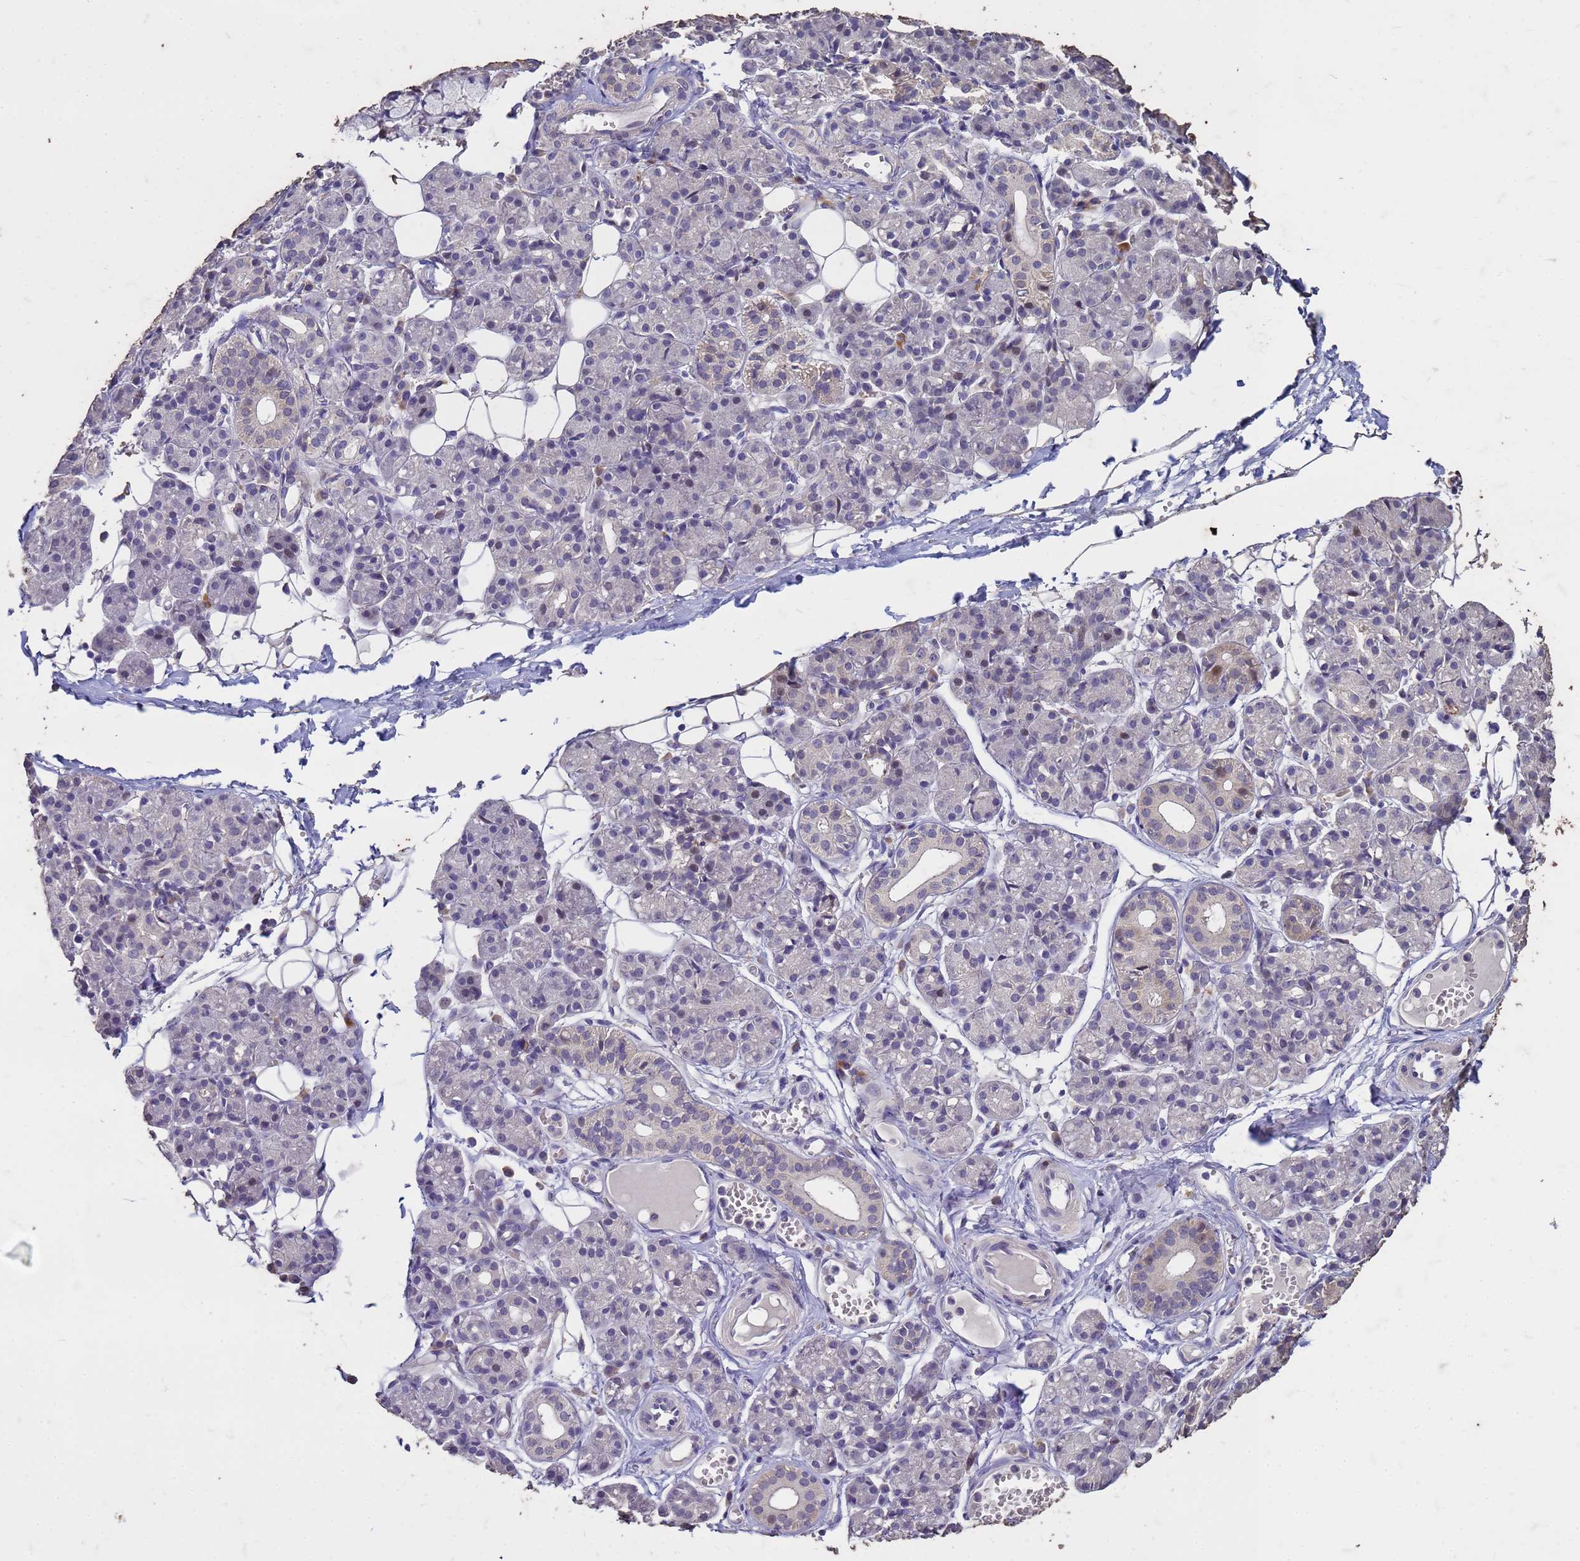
{"staining": {"intensity": "negative", "quantity": "none", "location": "none"}, "tissue": "salivary gland", "cell_type": "Glandular cells", "image_type": "normal", "snomed": [{"axis": "morphology", "description": "Normal tissue, NOS"}, {"axis": "topography", "description": "Salivary gland"}], "caption": "This micrograph is of benign salivary gland stained with IHC to label a protein in brown with the nuclei are counter-stained blue. There is no positivity in glandular cells. (Stains: DAB immunohistochemistry (IHC) with hematoxylin counter stain, Microscopy: brightfield microscopy at high magnification).", "gene": "FAM184B", "patient": {"sex": "male", "age": 63}}